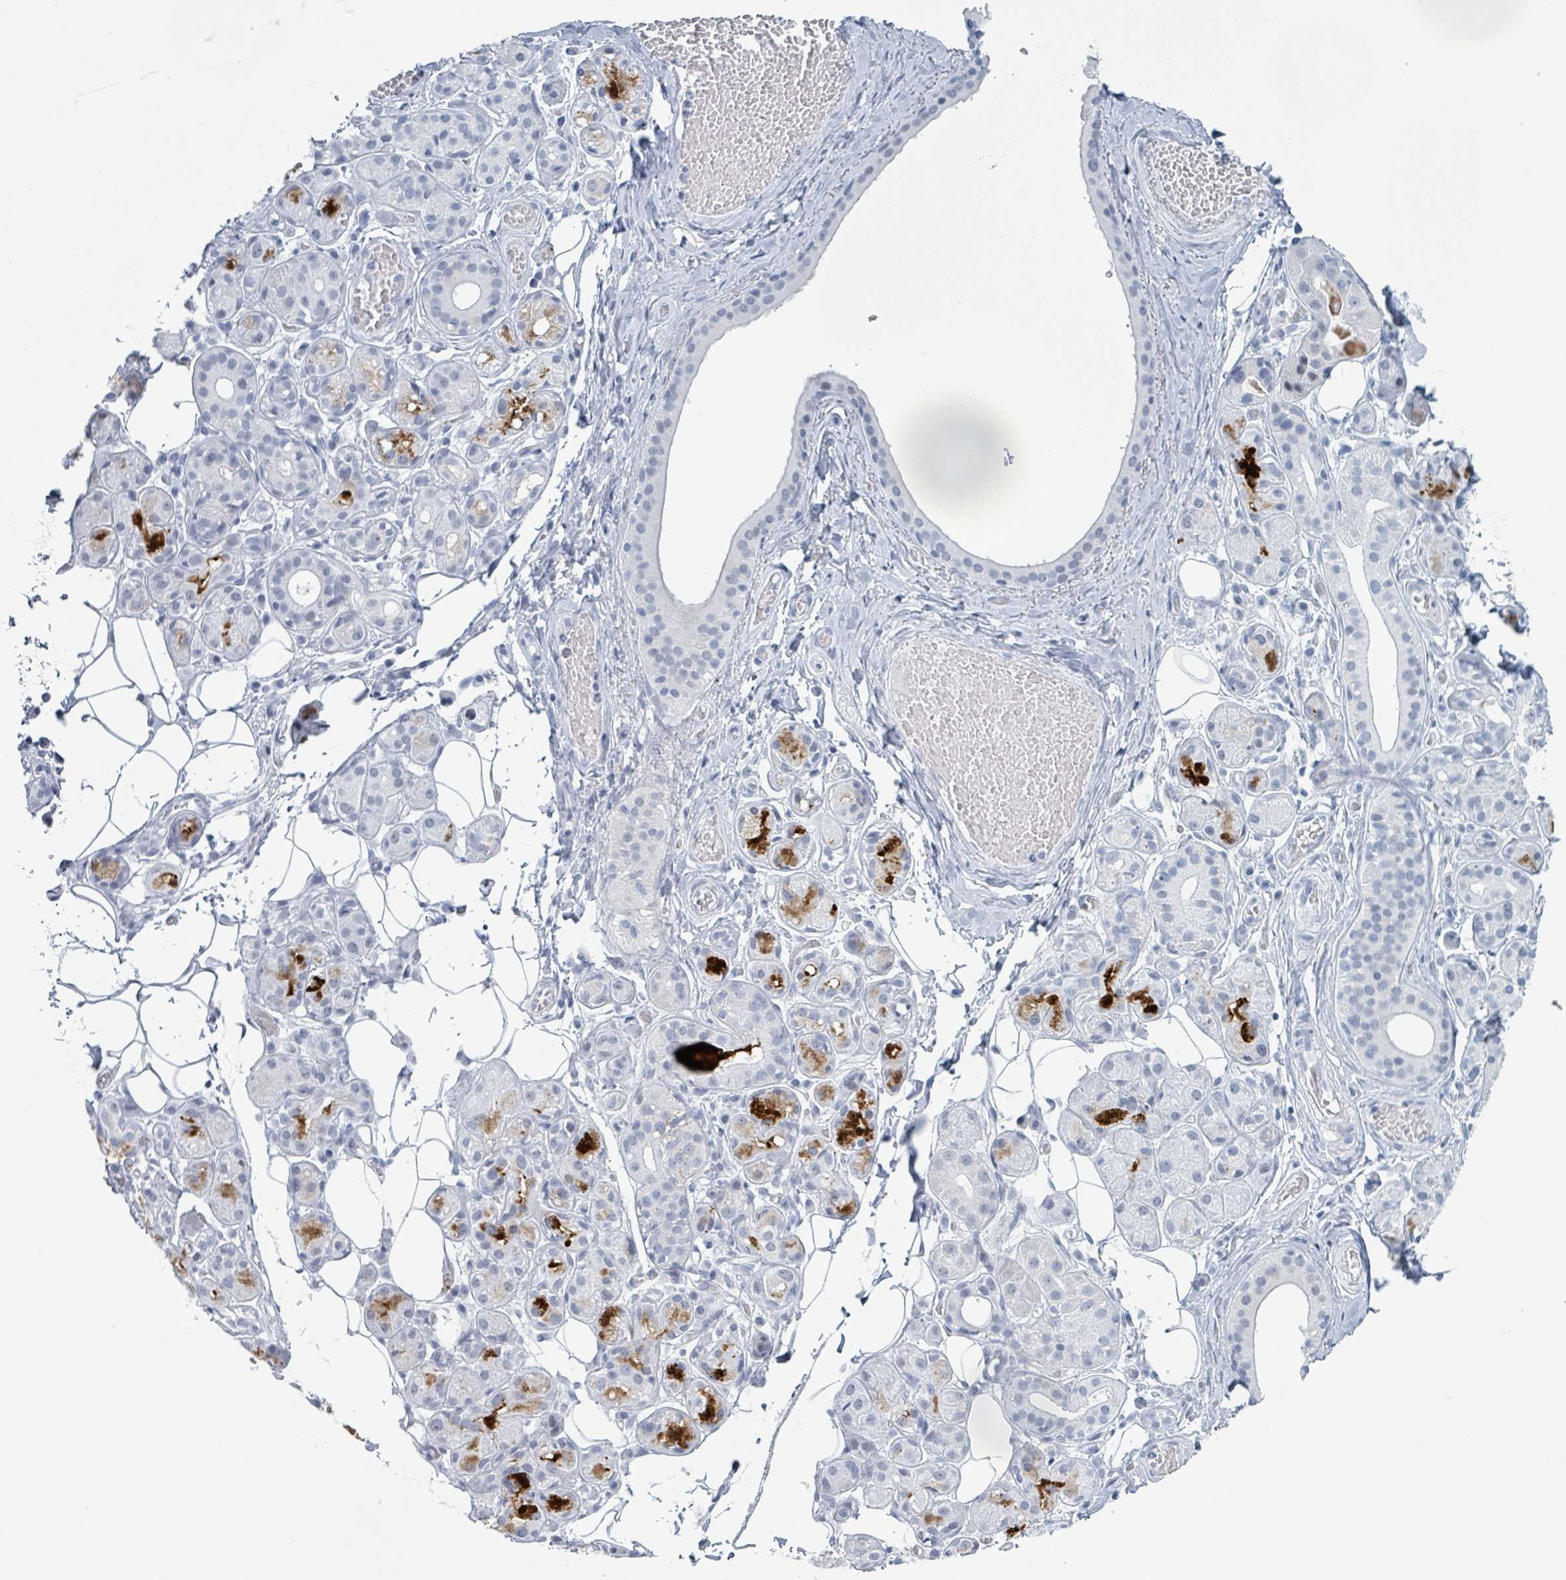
{"staining": {"intensity": "negative", "quantity": "none", "location": "none"}, "tissue": "salivary gland", "cell_type": "Glandular cells", "image_type": "normal", "snomed": [{"axis": "morphology", "description": "Normal tissue, NOS"}, {"axis": "topography", "description": "Salivary gland"}], "caption": "High magnification brightfield microscopy of normal salivary gland stained with DAB (3,3'-diaminobenzidine) (brown) and counterstained with hematoxylin (blue): glandular cells show no significant expression.", "gene": "GPR15LG", "patient": {"sex": "male", "age": 82}}